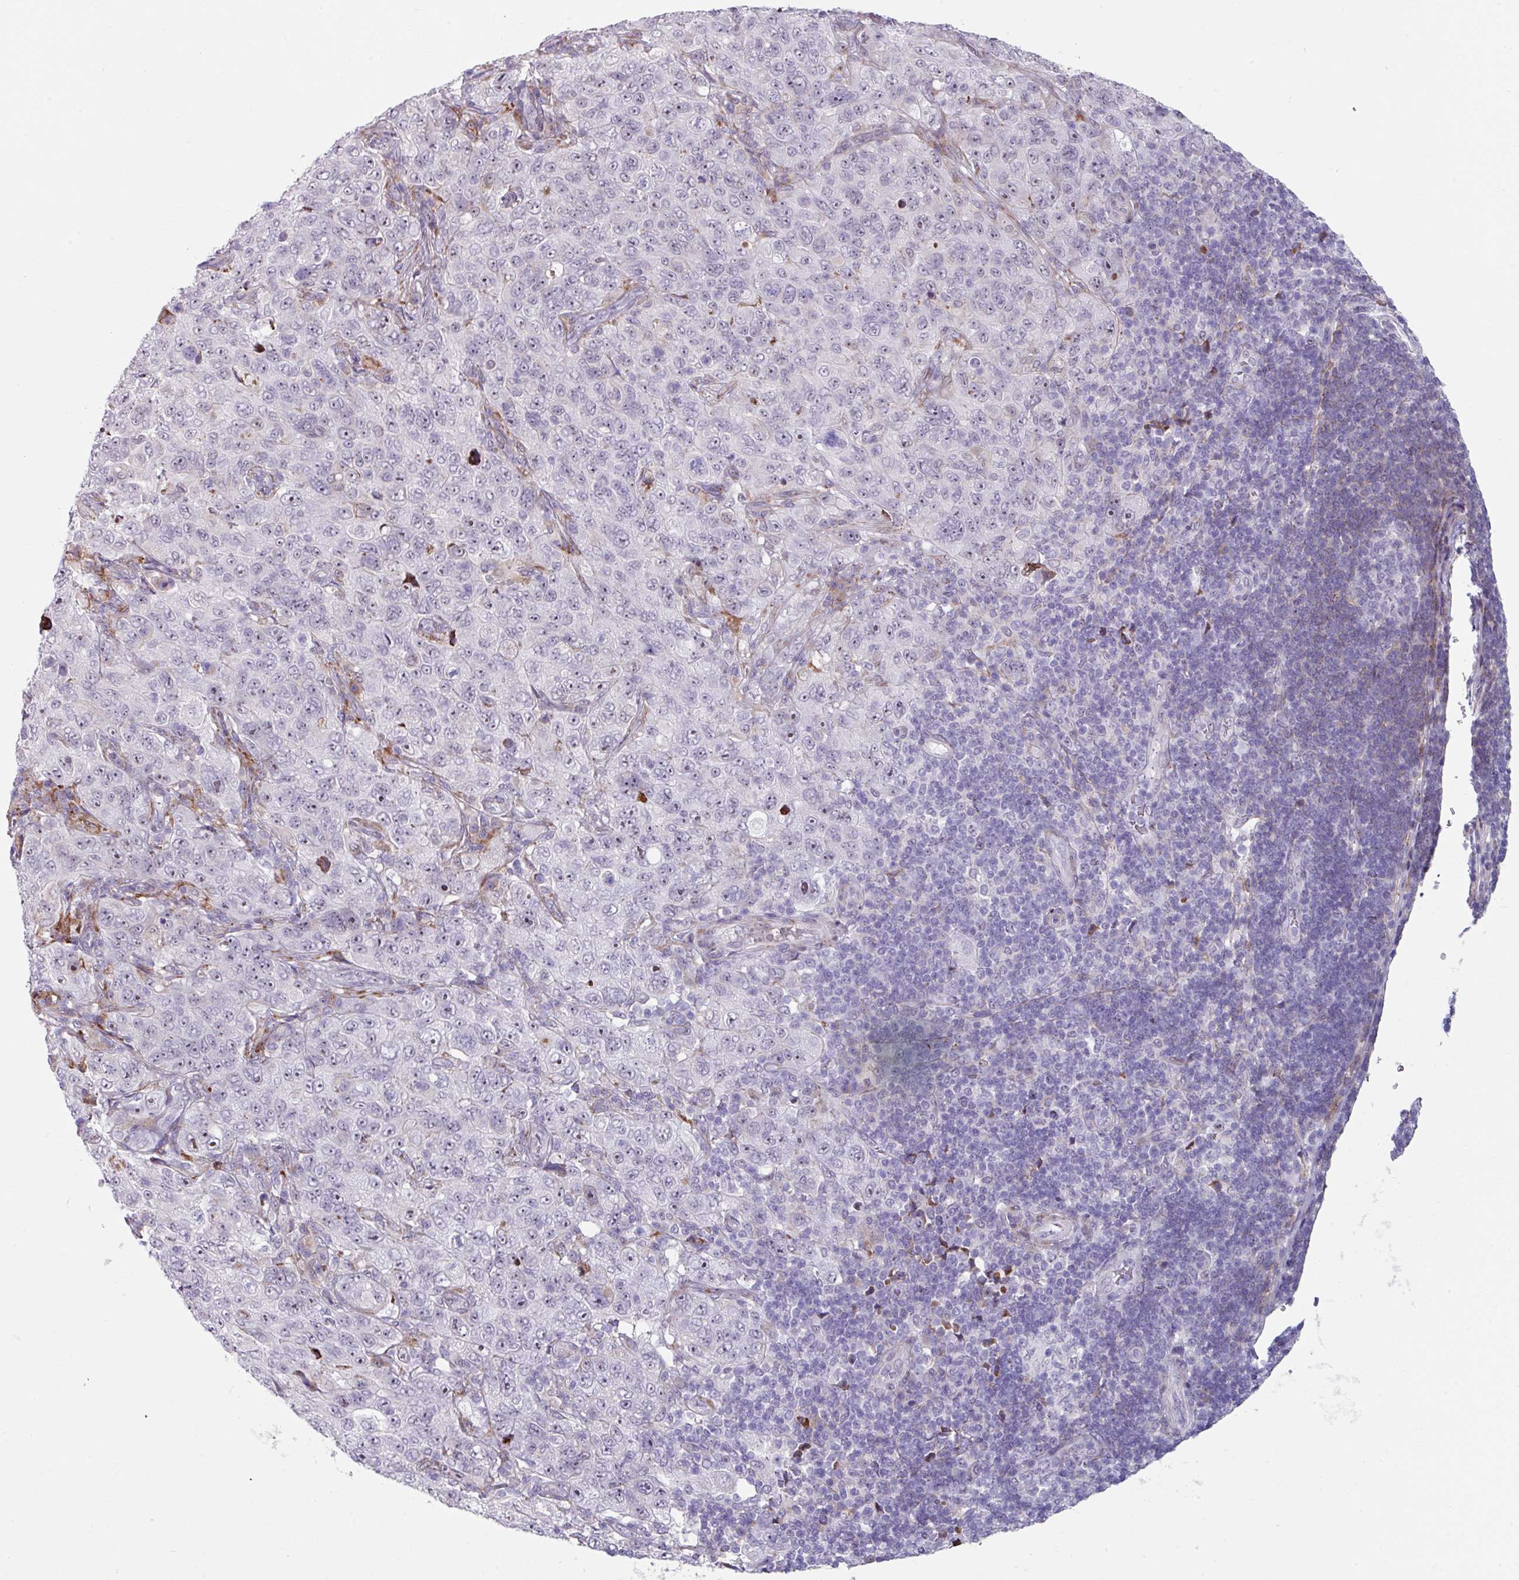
{"staining": {"intensity": "weak", "quantity": "<25%", "location": "nuclear"}, "tissue": "pancreatic cancer", "cell_type": "Tumor cells", "image_type": "cancer", "snomed": [{"axis": "morphology", "description": "Adenocarcinoma, NOS"}, {"axis": "topography", "description": "Pancreas"}], "caption": "The micrograph displays no staining of tumor cells in adenocarcinoma (pancreatic).", "gene": "BMS1", "patient": {"sex": "male", "age": 68}}